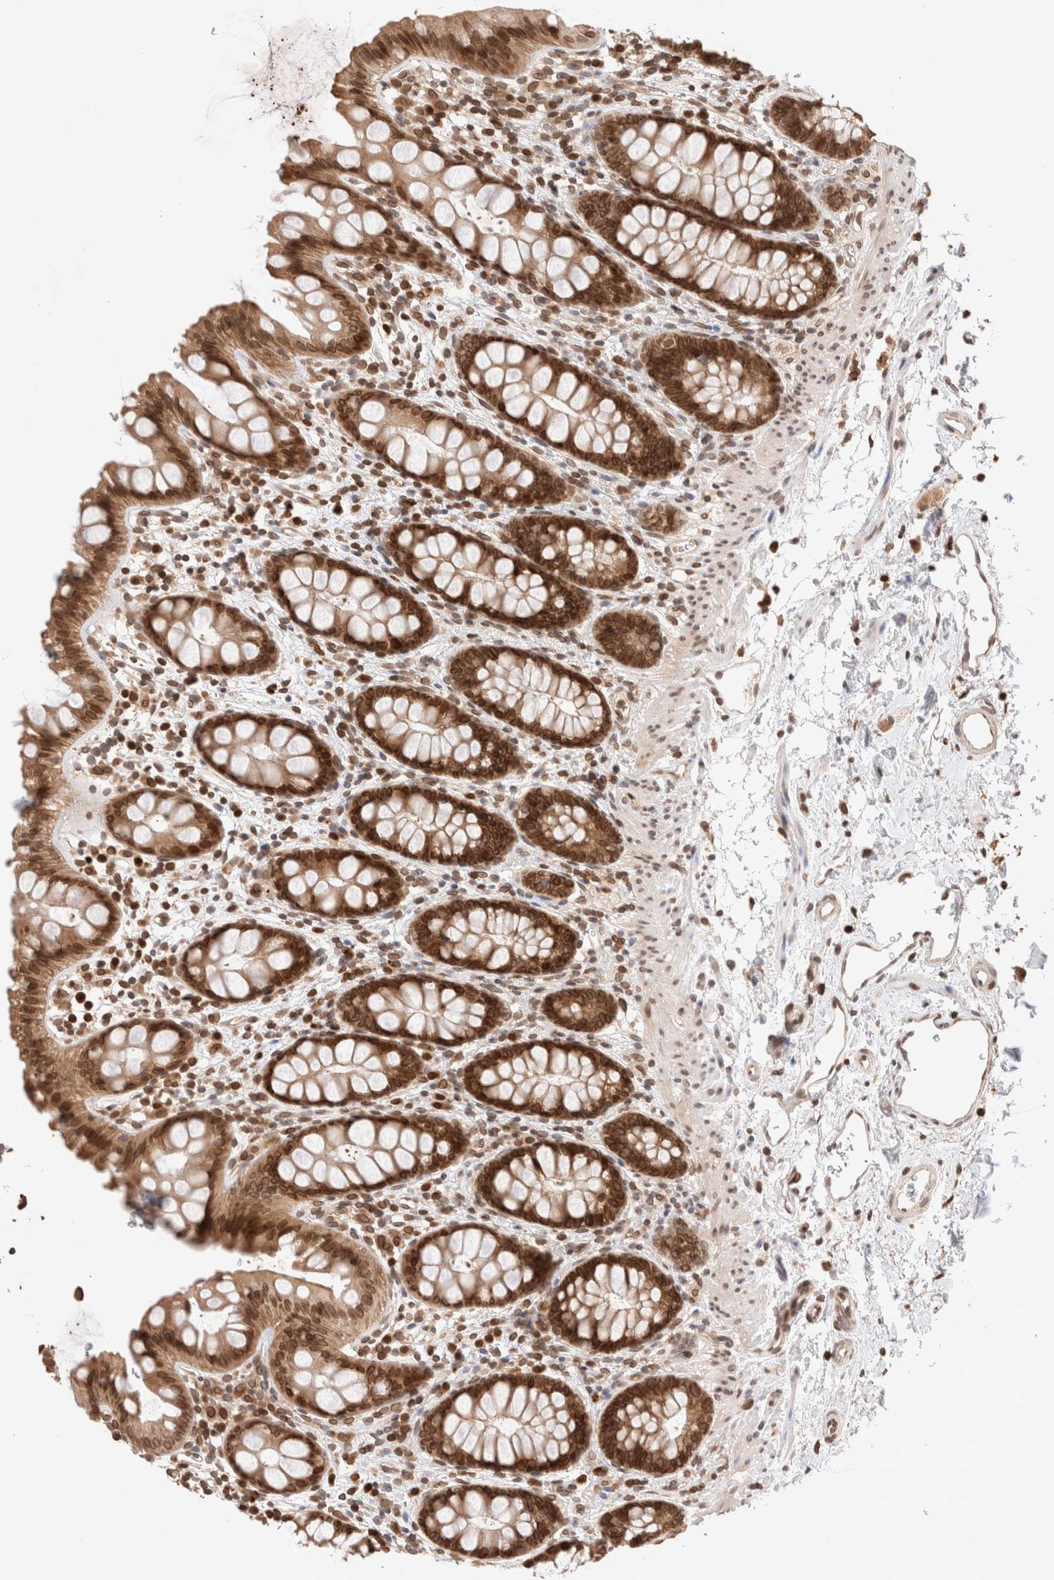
{"staining": {"intensity": "strong", "quantity": ">75%", "location": "cytoplasmic/membranous,nuclear"}, "tissue": "rectum", "cell_type": "Glandular cells", "image_type": "normal", "snomed": [{"axis": "morphology", "description": "Normal tissue, NOS"}, {"axis": "topography", "description": "Rectum"}], "caption": "Unremarkable rectum displays strong cytoplasmic/membranous,nuclear positivity in approximately >75% of glandular cells, visualized by immunohistochemistry. (Brightfield microscopy of DAB IHC at high magnification).", "gene": "TPR", "patient": {"sex": "female", "age": 65}}